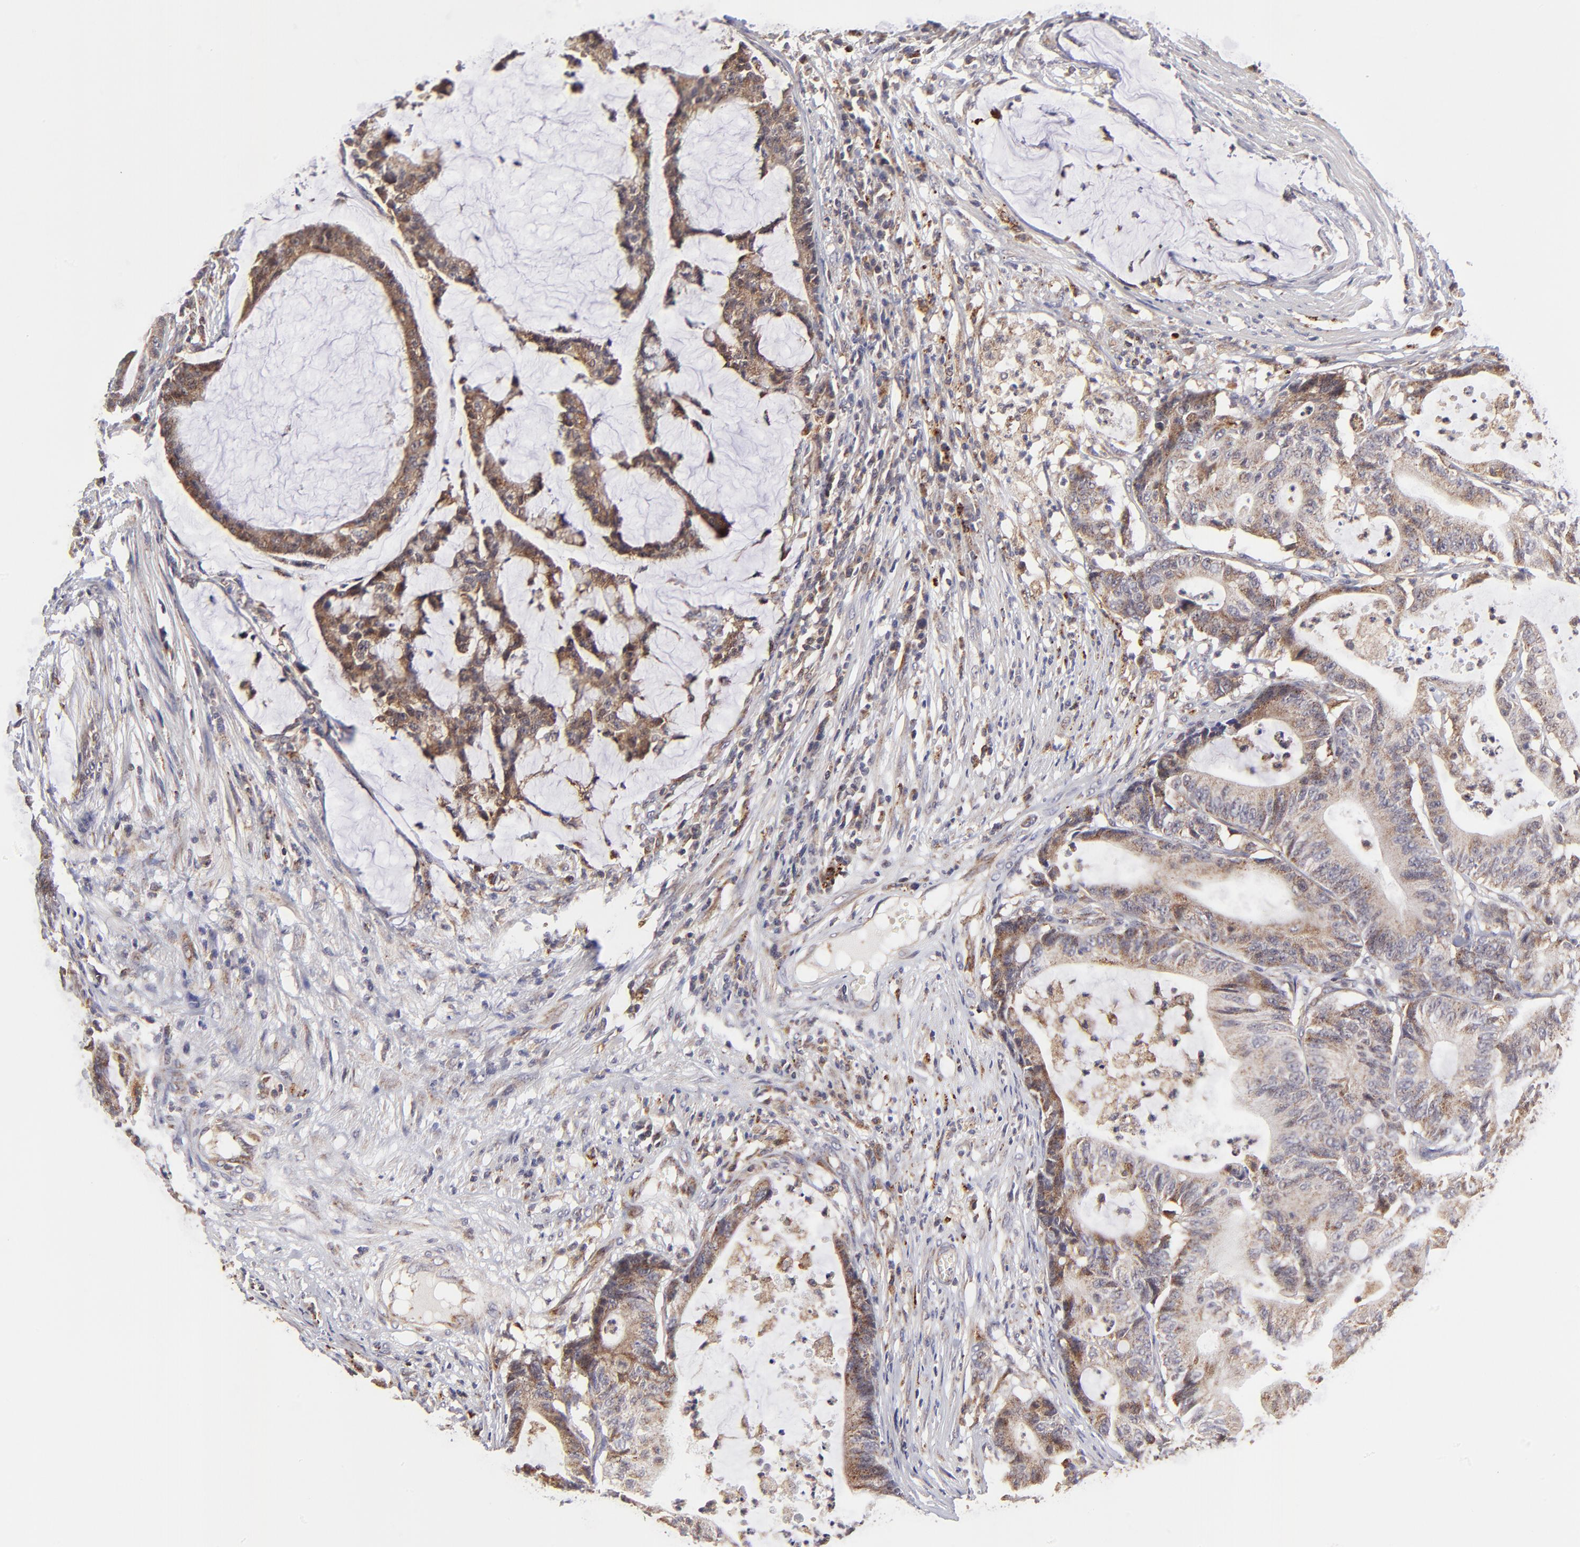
{"staining": {"intensity": "moderate", "quantity": "25%-75%", "location": "cytoplasmic/membranous"}, "tissue": "colorectal cancer", "cell_type": "Tumor cells", "image_type": "cancer", "snomed": [{"axis": "morphology", "description": "Adenocarcinoma, NOS"}, {"axis": "topography", "description": "Colon"}], "caption": "IHC staining of colorectal cancer, which shows medium levels of moderate cytoplasmic/membranous expression in about 25%-75% of tumor cells indicating moderate cytoplasmic/membranous protein staining. The staining was performed using DAB (brown) for protein detection and nuclei were counterstained in hematoxylin (blue).", "gene": "MAP2K7", "patient": {"sex": "female", "age": 84}}